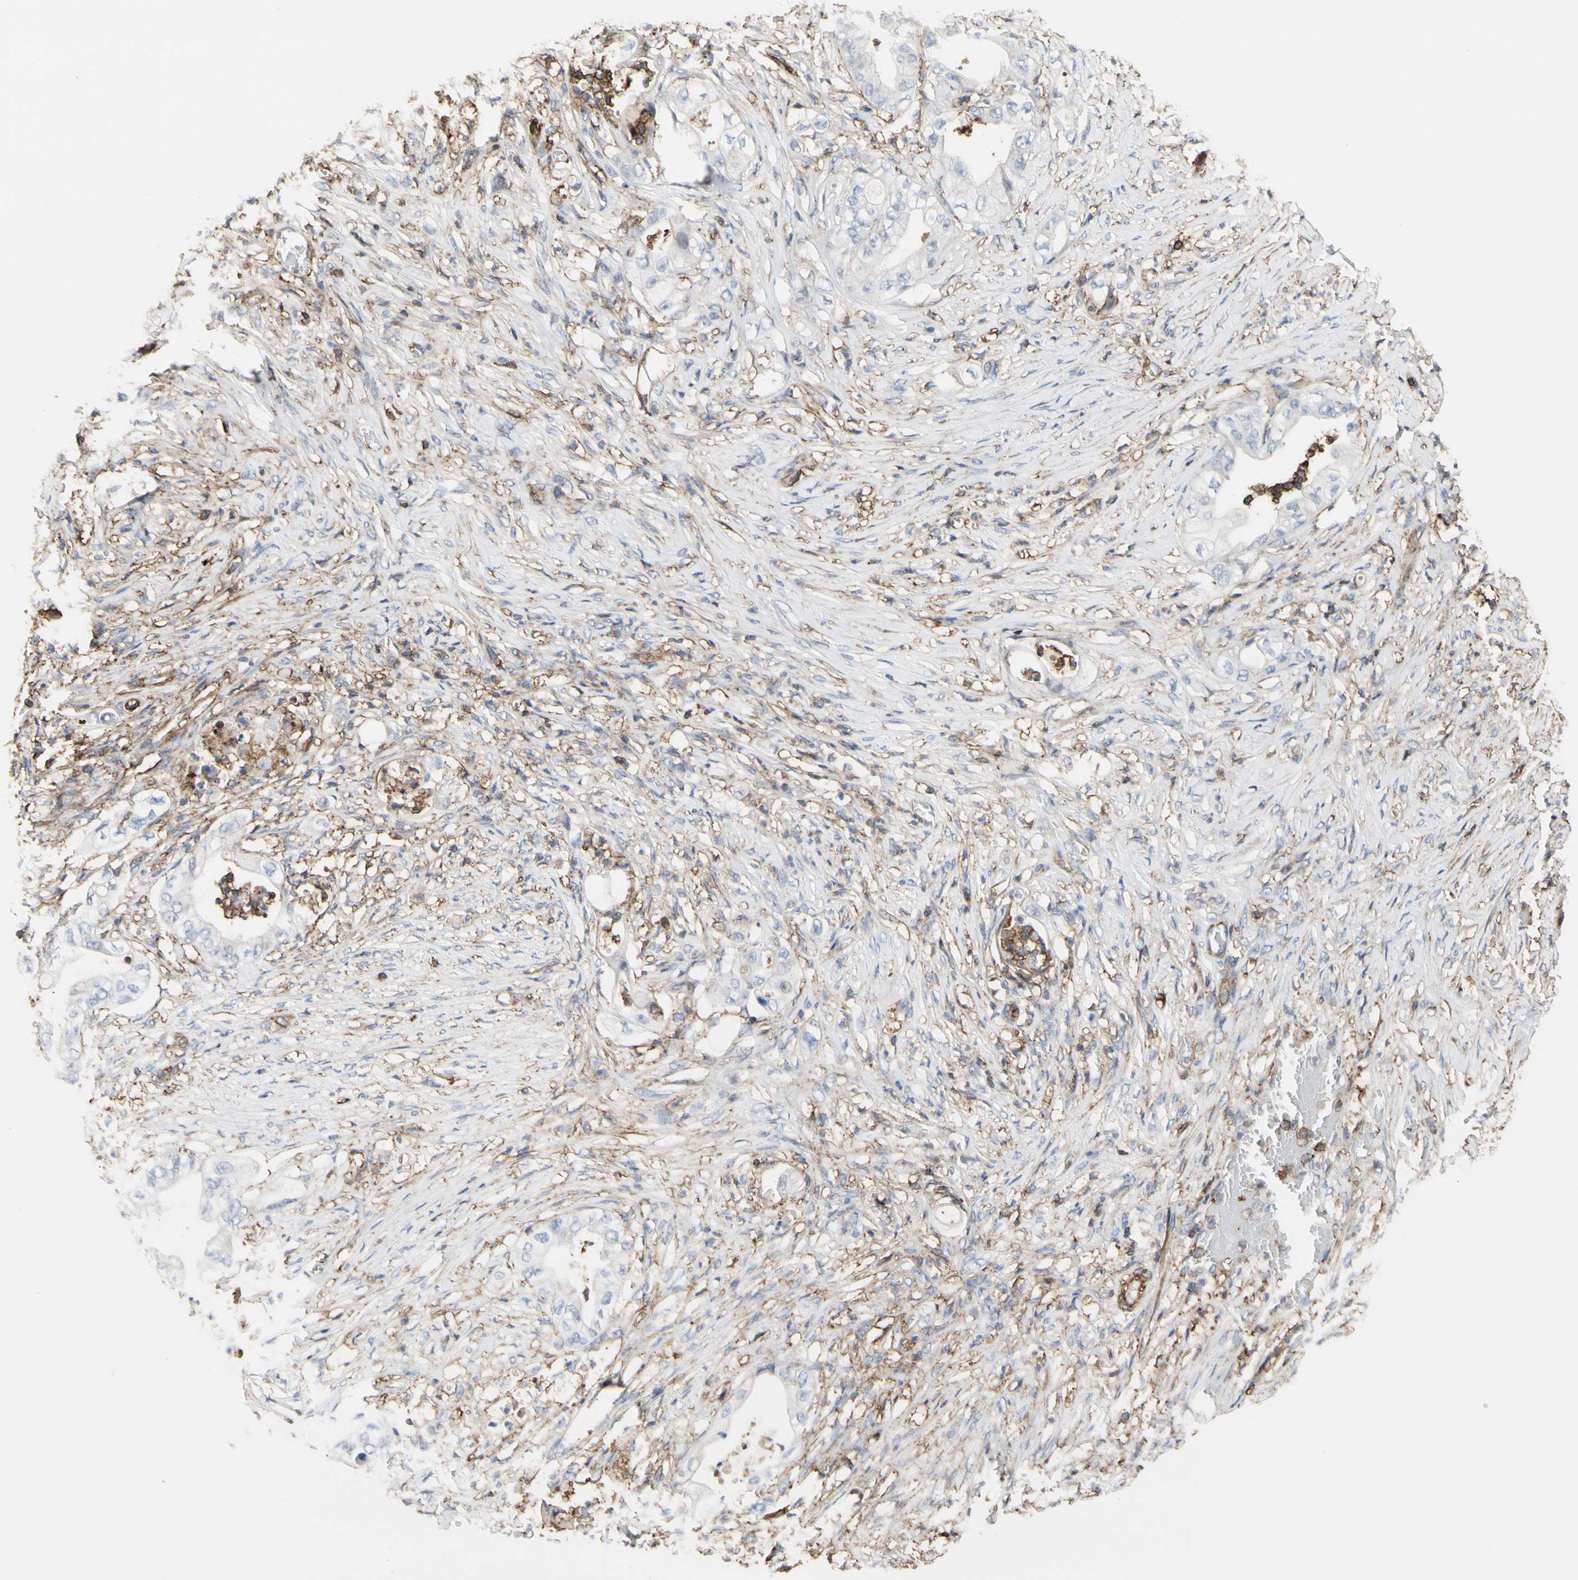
{"staining": {"intensity": "weak", "quantity": "25%-75%", "location": "cytoplasmic/membranous"}, "tissue": "stomach cancer", "cell_type": "Tumor cells", "image_type": "cancer", "snomed": [{"axis": "morphology", "description": "Adenocarcinoma, NOS"}, {"axis": "topography", "description": "Stomach"}], "caption": "A photomicrograph showing weak cytoplasmic/membranous expression in about 25%-75% of tumor cells in stomach cancer (adenocarcinoma), as visualized by brown immunohistochemical staining.", "gene": "ANXA6", "patient": {"sex": "female", "age": 73}}